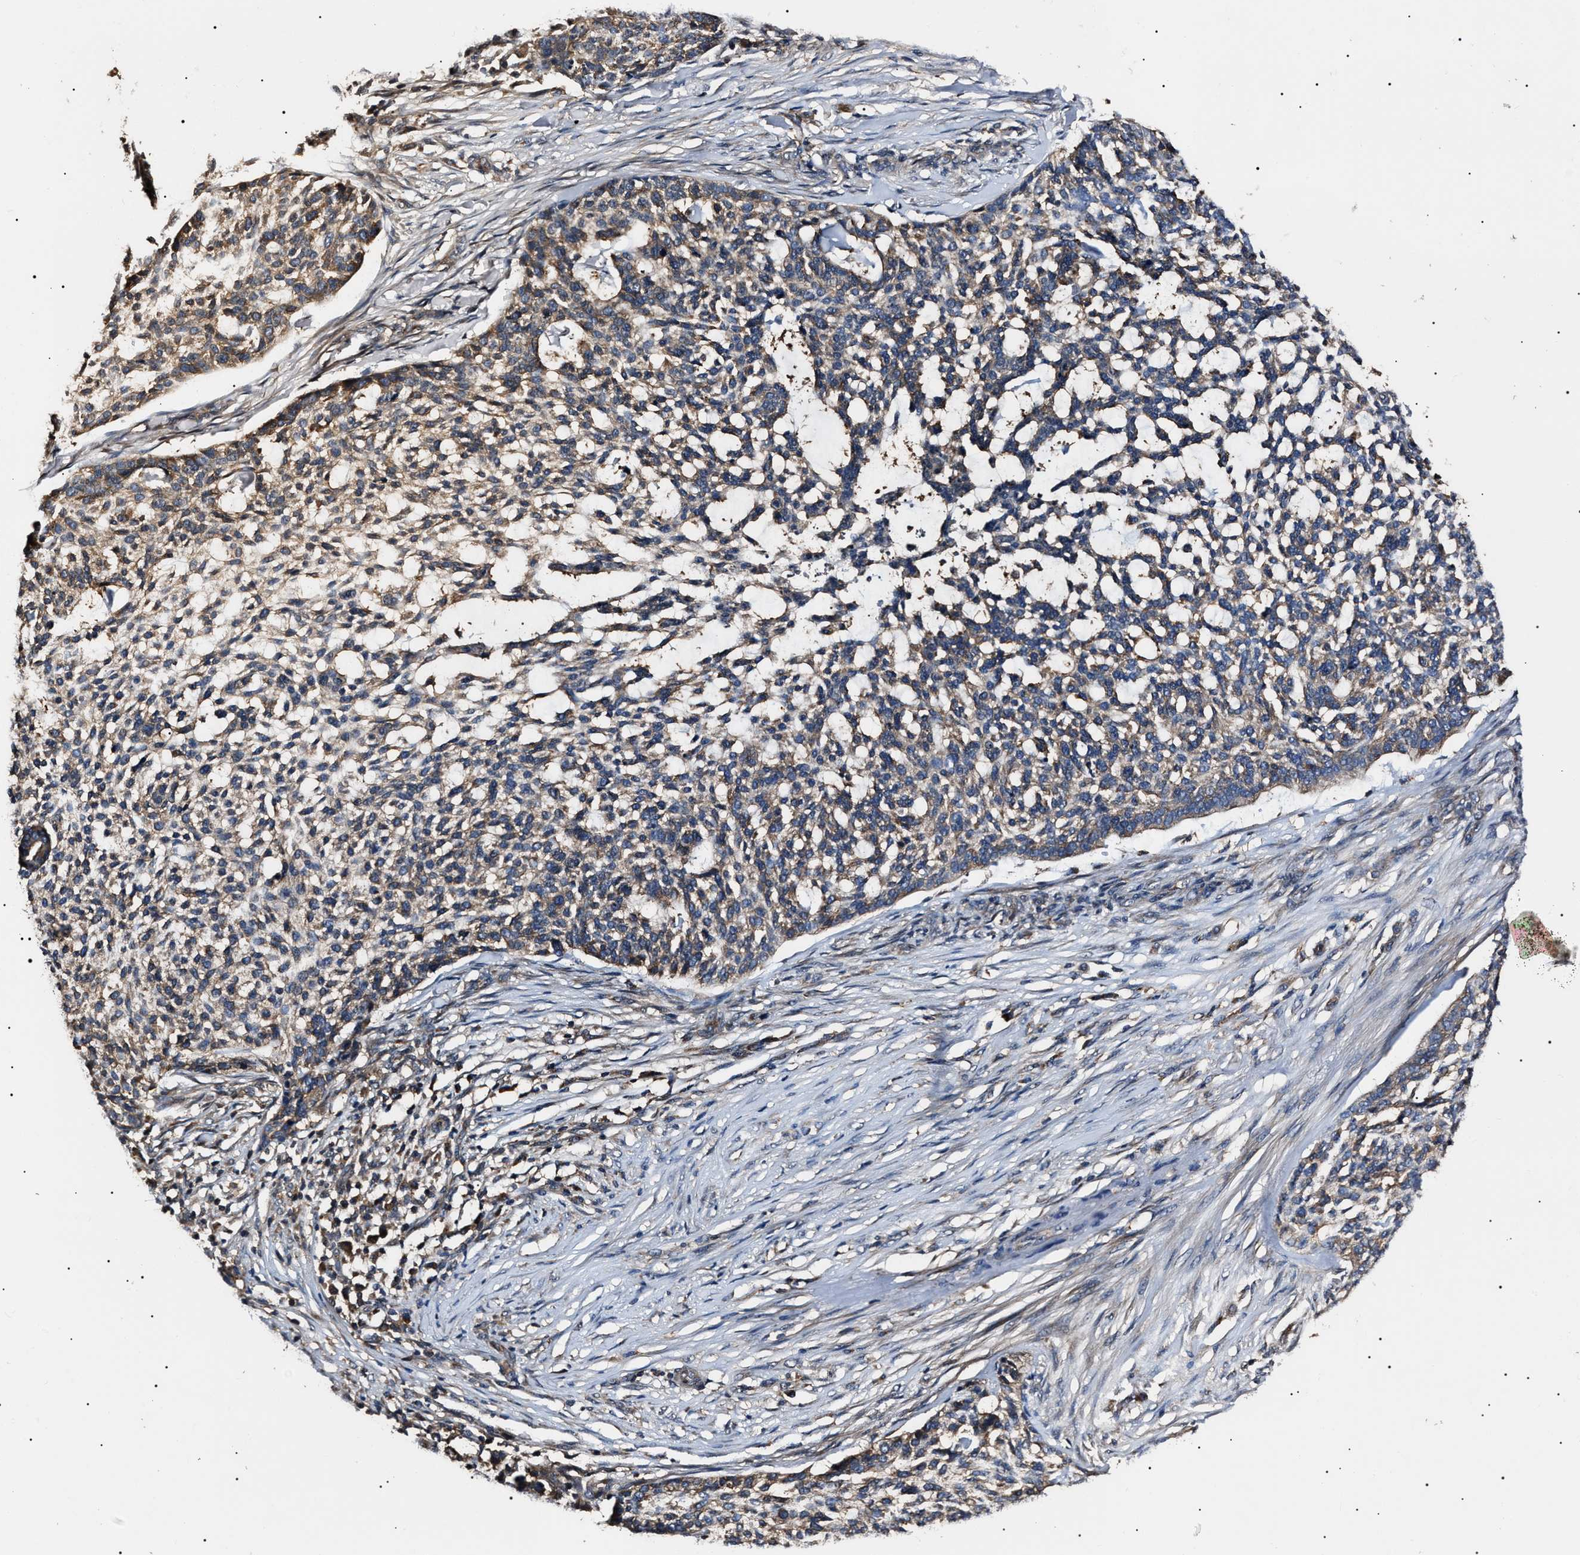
{"staining": {"intensity": "weak", "quantity": ">75%", "location": "cytoplasmic/membranous"}, "tissue": "skin cancer", "cell_type": "Tumor cells", "image_type": "cancer", "snomed": [{"axis": "morphology", "description": "Basal cell carcinoma"}, {"axis": "topography", "description": "Skin"}], "caption": "Brown immunohistochemical staining in skin cancer (basal cell carcinoma) exhibits weak cytoplasmic/membranous positivity in about >75% of tumor cells.", "gene": "CCT8", "patient": {"sex": "female", "age": 64}}